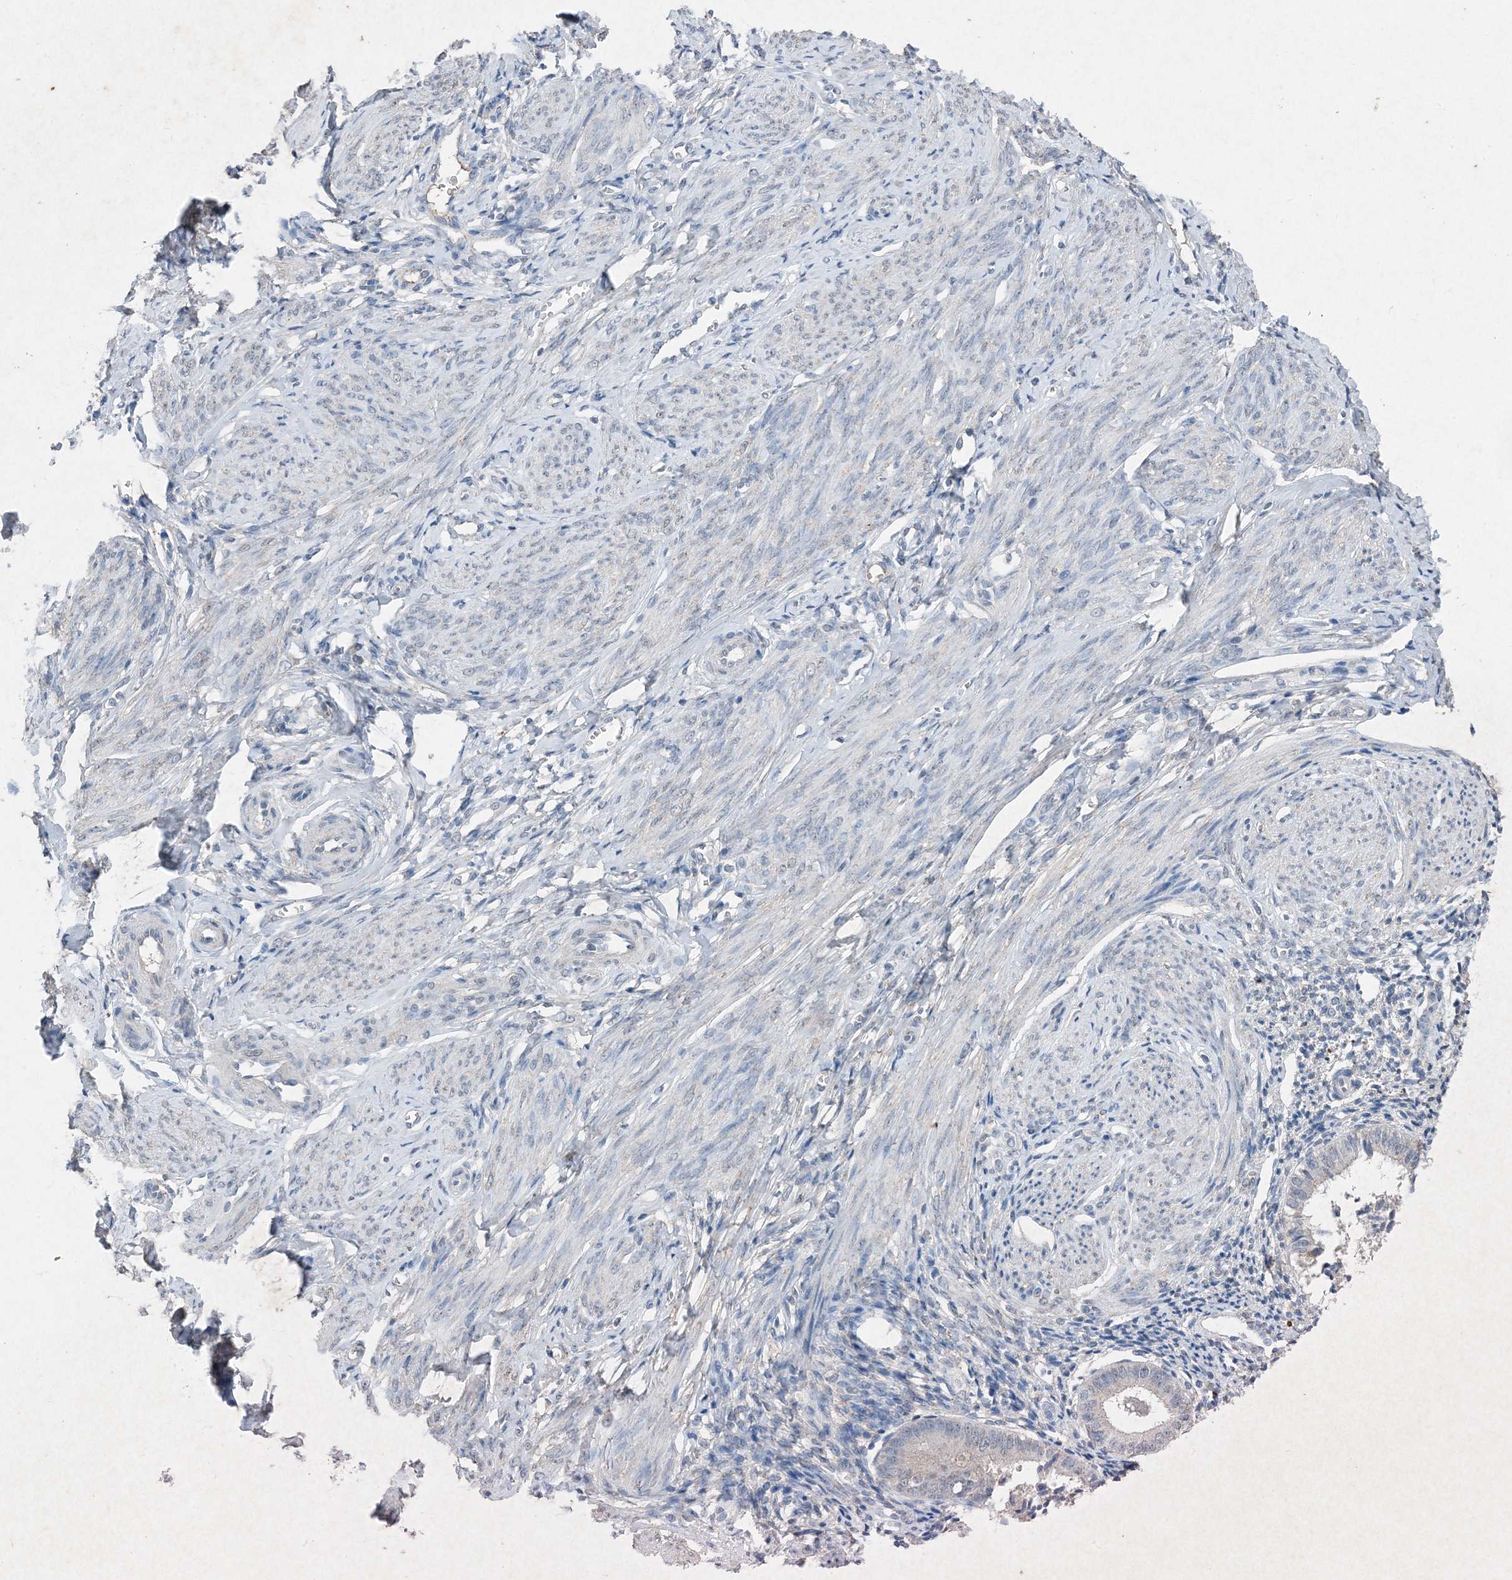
{"staining": {"intensity": "negative", "quantity": "none", "location": "none"}, "tissue": "endometrium", "cell_type": "Cells in endometrial stroma", "image_type": "normal", "snomed": [{"axis": "morphology", "description": "Normal tissue, NOS"}, {"axis": "topography", "description": "Uterus"}, {"axis": "topography", "description": "Endometrium"}], "caption": "Cells in endometrial stroma show no significant protein positivity in unremarkable endometrium. Nuclei are stained in blue.", "gene": "FCN3", "patient": {"sex": "female", "age": 48}}